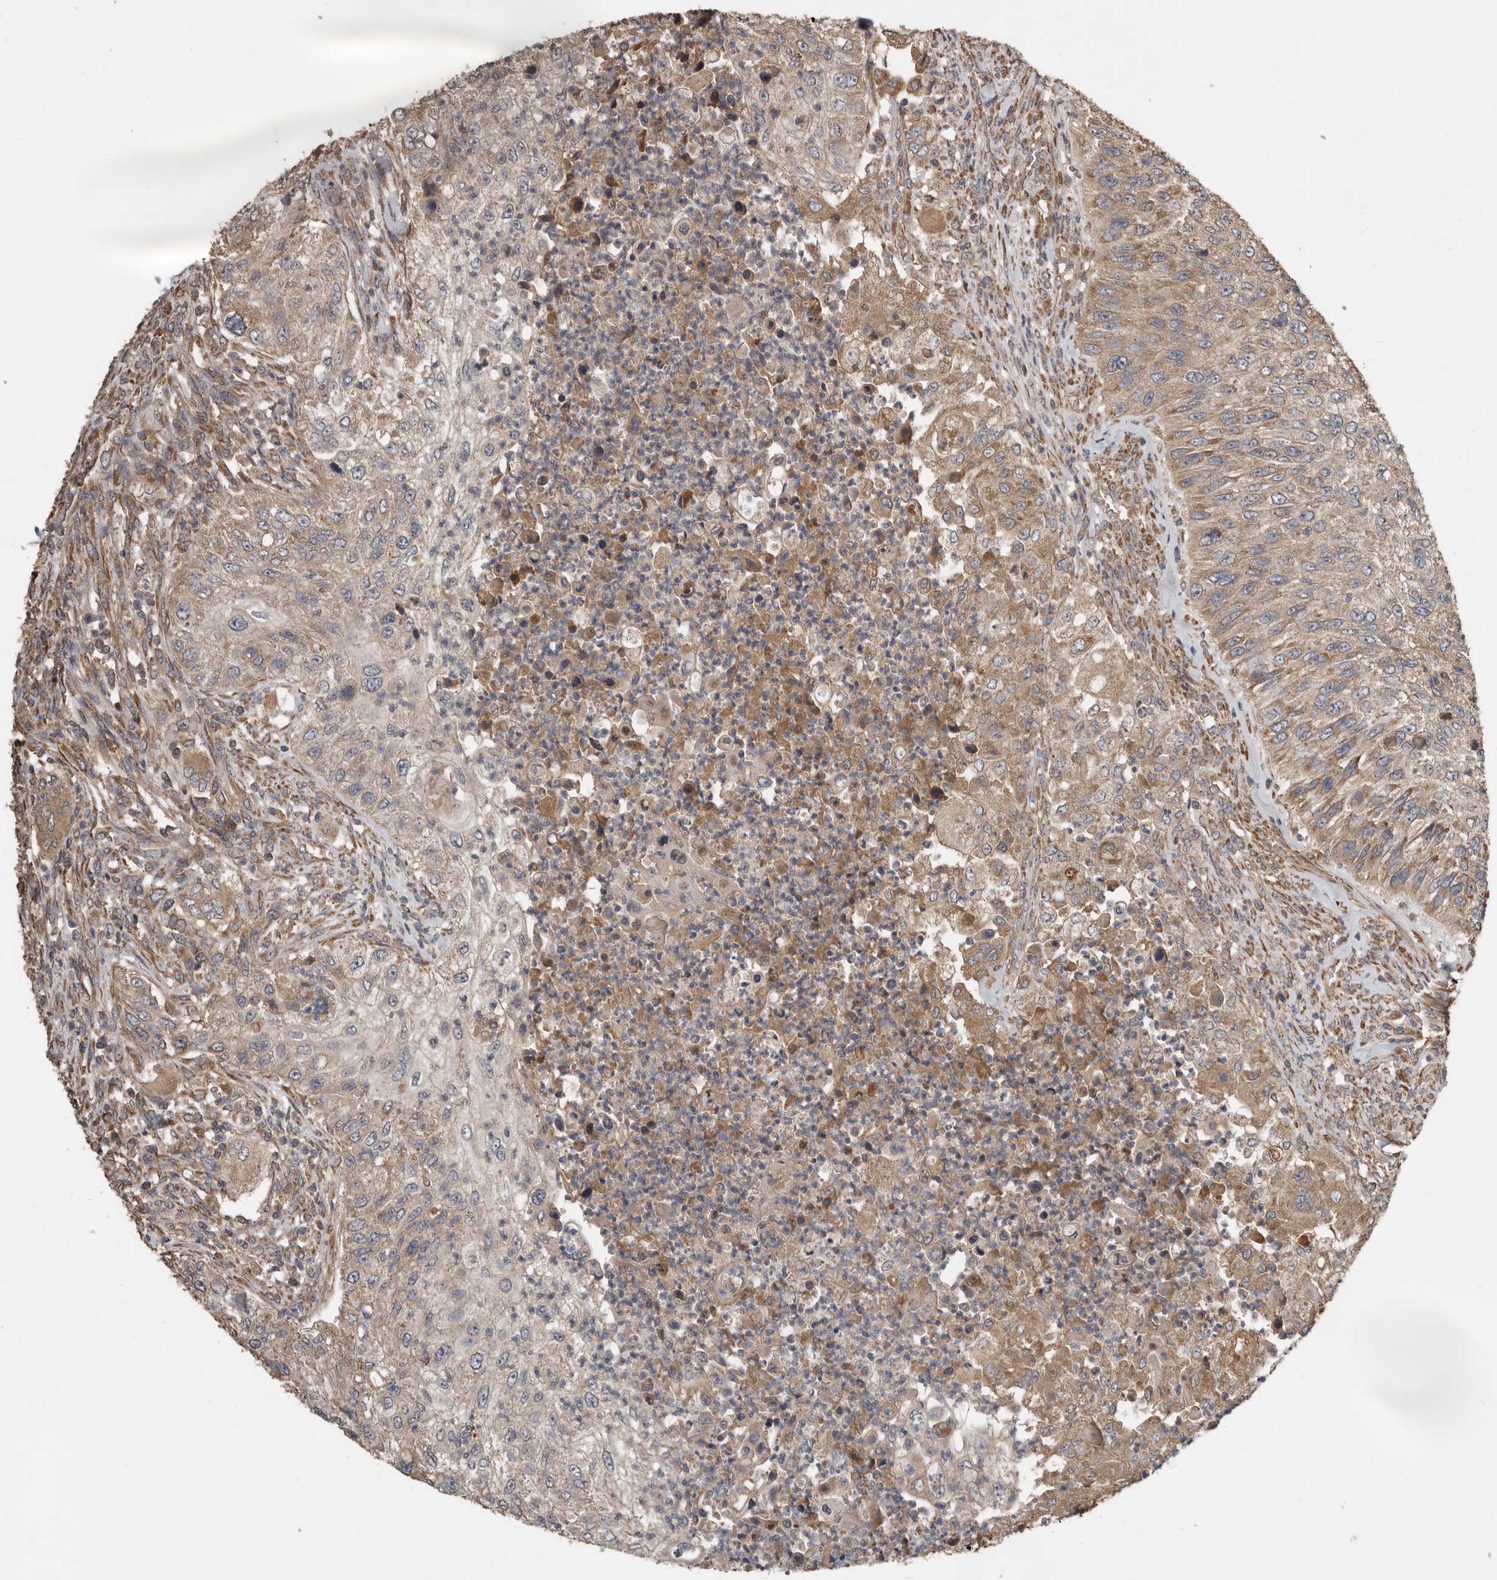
{"staining": {"intensity": "moderate", "quantity": ">75%", "location": "cytoplasmic/membranous"}, "tissue": "urothelial cancer", "cell_type": "Tumor cells", "image_type": "cancer", "snomed": [{"axis": "morphology", "description": "Urothelial carcinoma, High grade"}, {"axis": "topography", "description": "Urinary bladder"}], "caption": "There is medium levels of moderate cytoplasmic/membranous staining in tumor cells of urothelial cancer, as demonstrated by immunohistochemical staining (brown color).", "gene": "RNF207", "patient": {"sex": "female", "age": 60}}